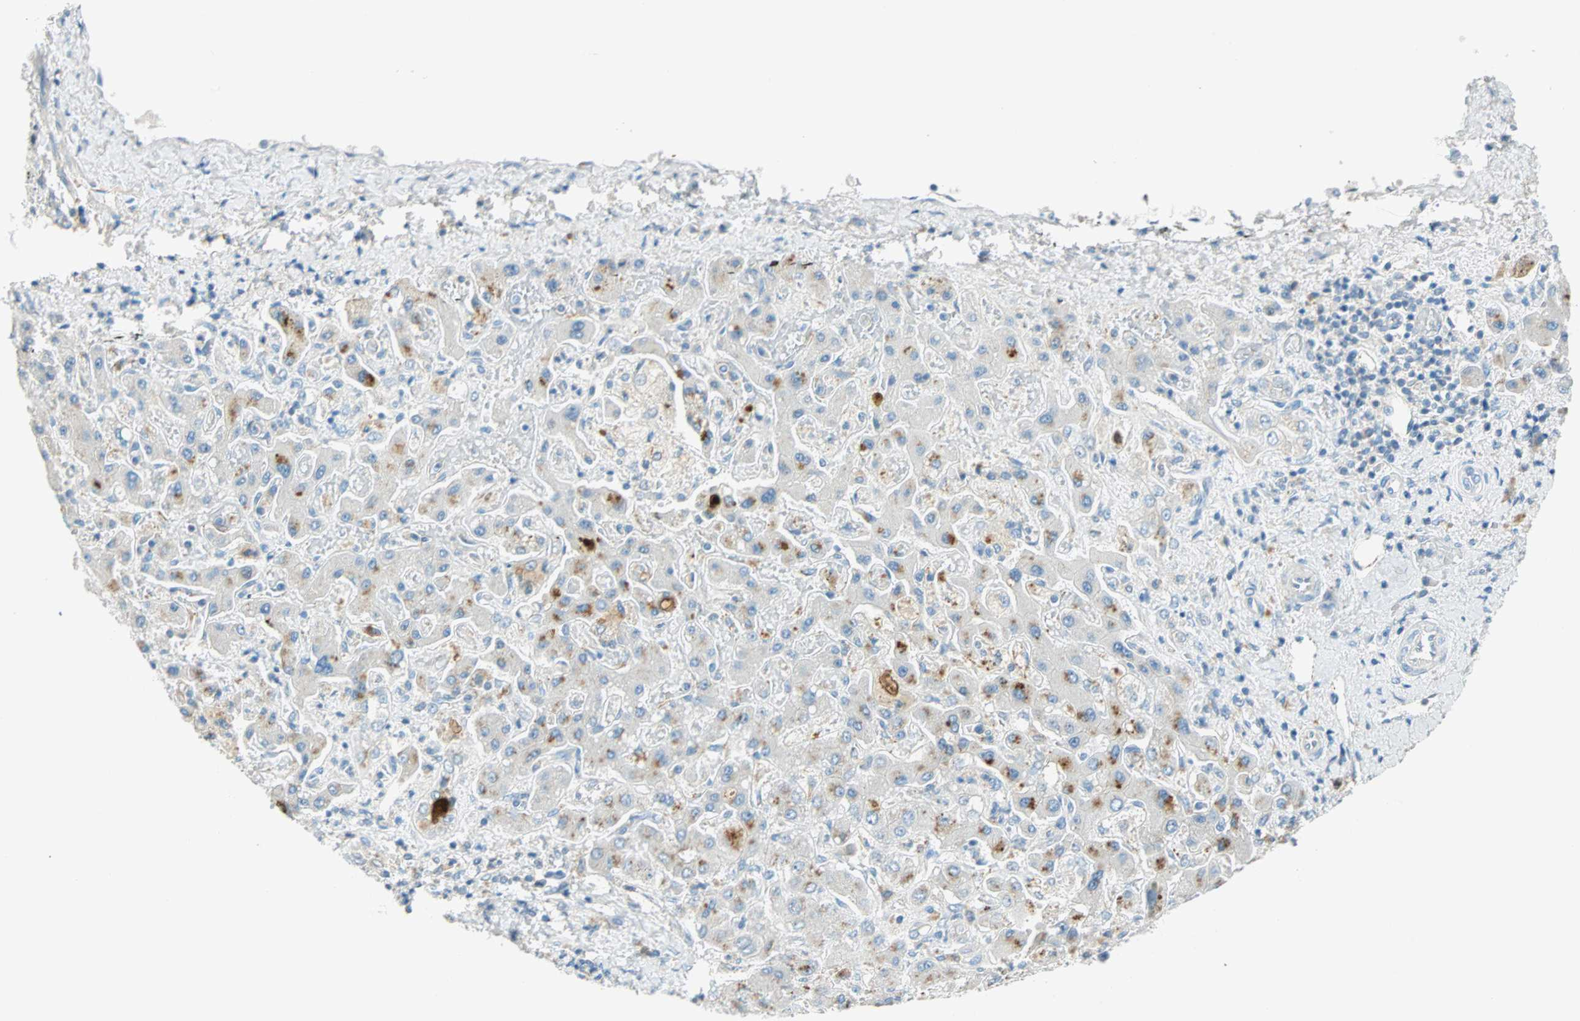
{"staining": {"intensity": "weak", "quantity": "<25%", "location": "cytoplasmic/membranous,nuclear"}, "tissue": "liver cancer", "cell_type": "Tumor cells", "image_type": "cancer", "snomed": [{"axis": "morphology", "description": "Cholangiocarcinoma"}, {"axis": "topography", "description": "Liver"}], "caption": "Immunohistochemical staining of human liver cholangiocarcinoma displays no significant staining in tumor cells. Brightfield microscopy of immunohistochemistry (IHC) stained with DAB (brown) and hematoxylin (blue), captured at high magnification.", "gene": "PTTG1", "patient": {"sex": "male", "age": 50}}